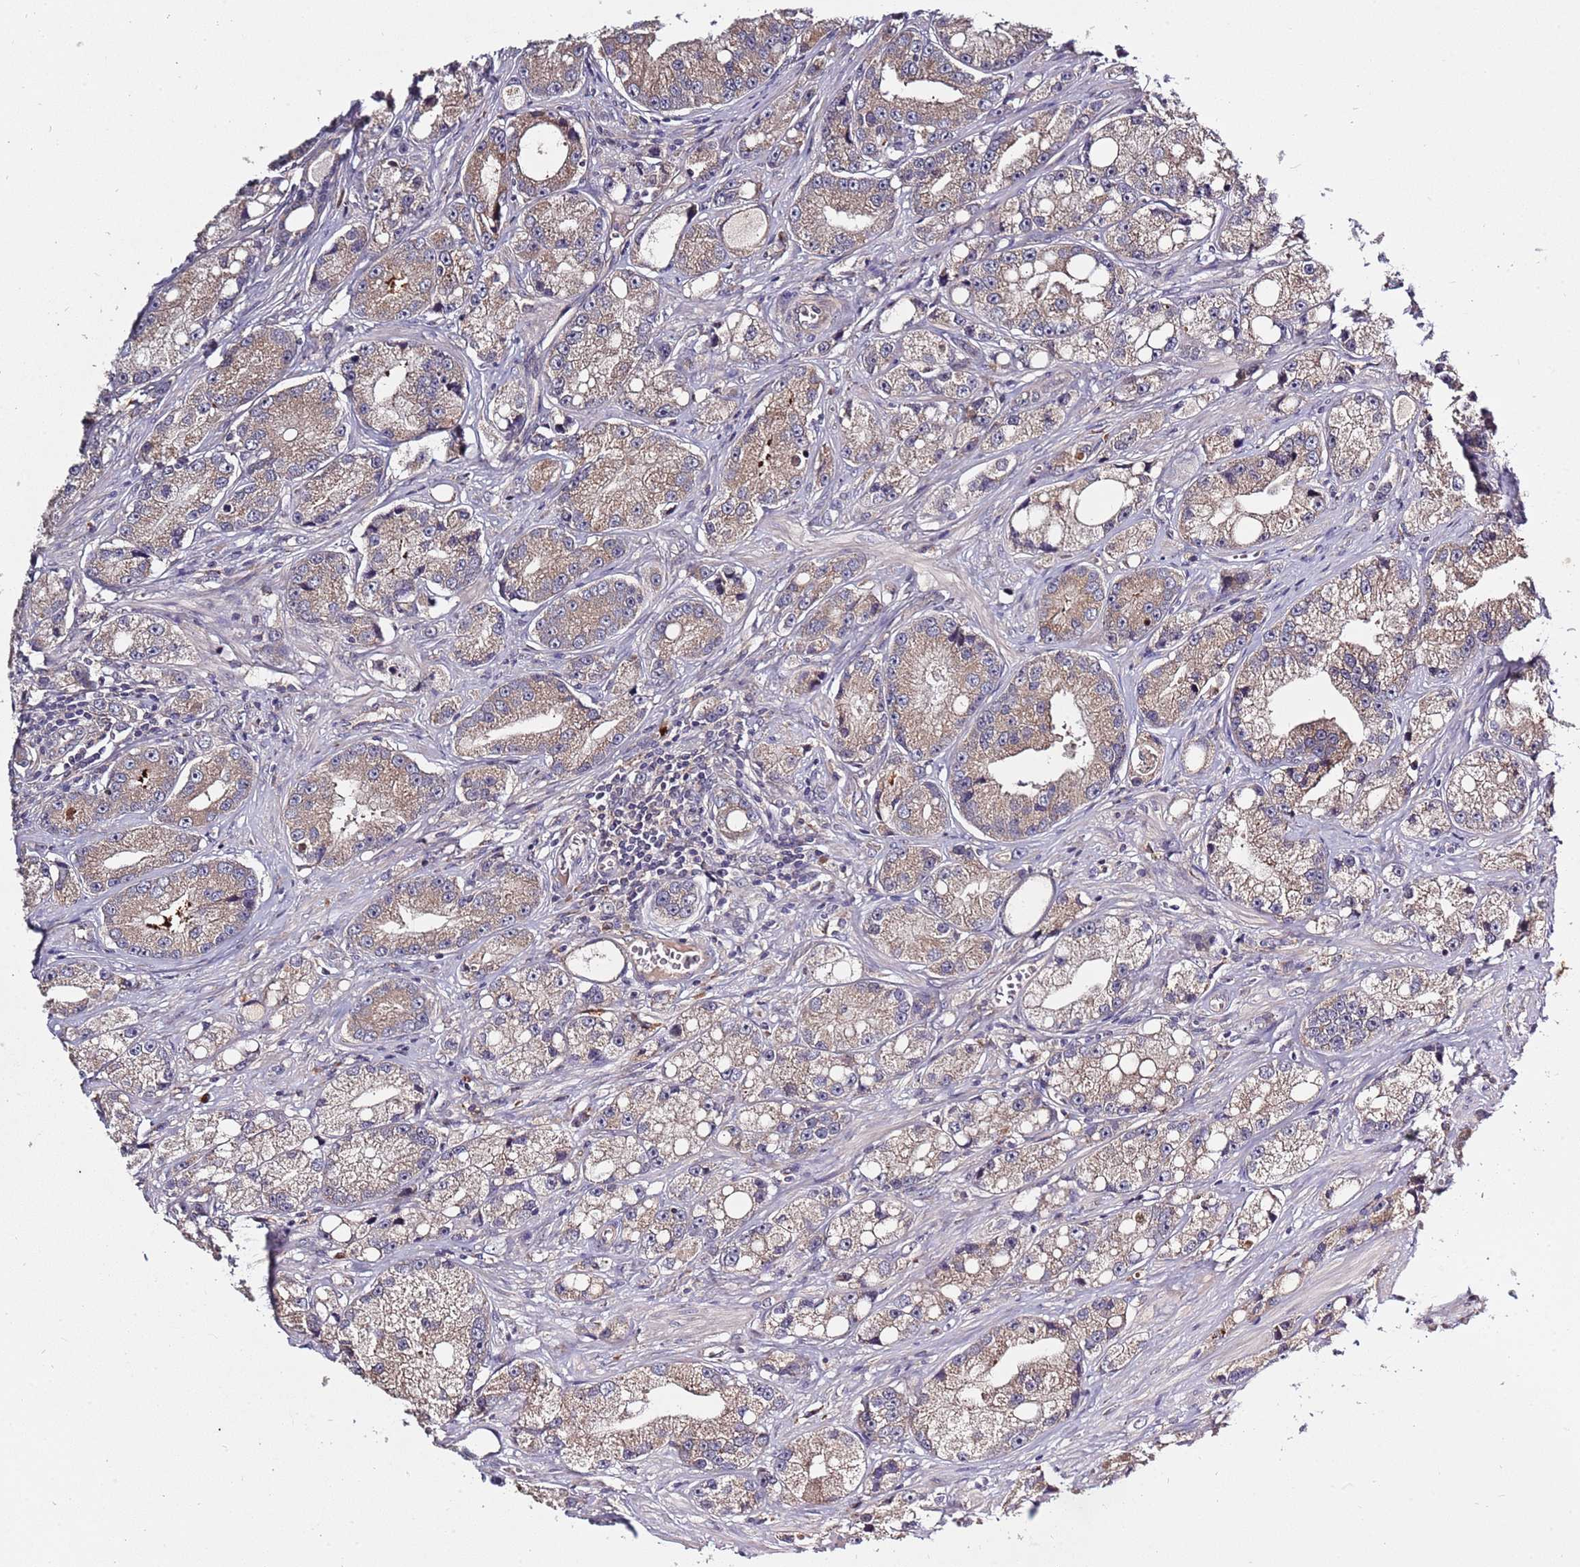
{"staining": {"intensity": "moderate", "quantity": ">75%", "location": "cytoplasmic/membranous"}, "tissue": "prostate cancer", "cell_type": "Tumor cells", "image_type": "cancer", "snomed": [{"axis": "morphology", "description": "Adenocarcinoma, High grade"}, {"axis": "topography", "description": "Prostate"}], "caption": "An immunohistochemistry (IHC) photomicrograph of tumor tissue is shown. Protein staining in brown shows moderate cytoplasmic/membranous positivity in prostate cancer within tumor cells. The staining was performed using DAB (3,3'-diaminobenzidine), with brown indicating positive protein expression. Nuclei are stained blue with hematoxylin.", "gene": "USP32", "patient": {"sex": "male", "age": 74}}